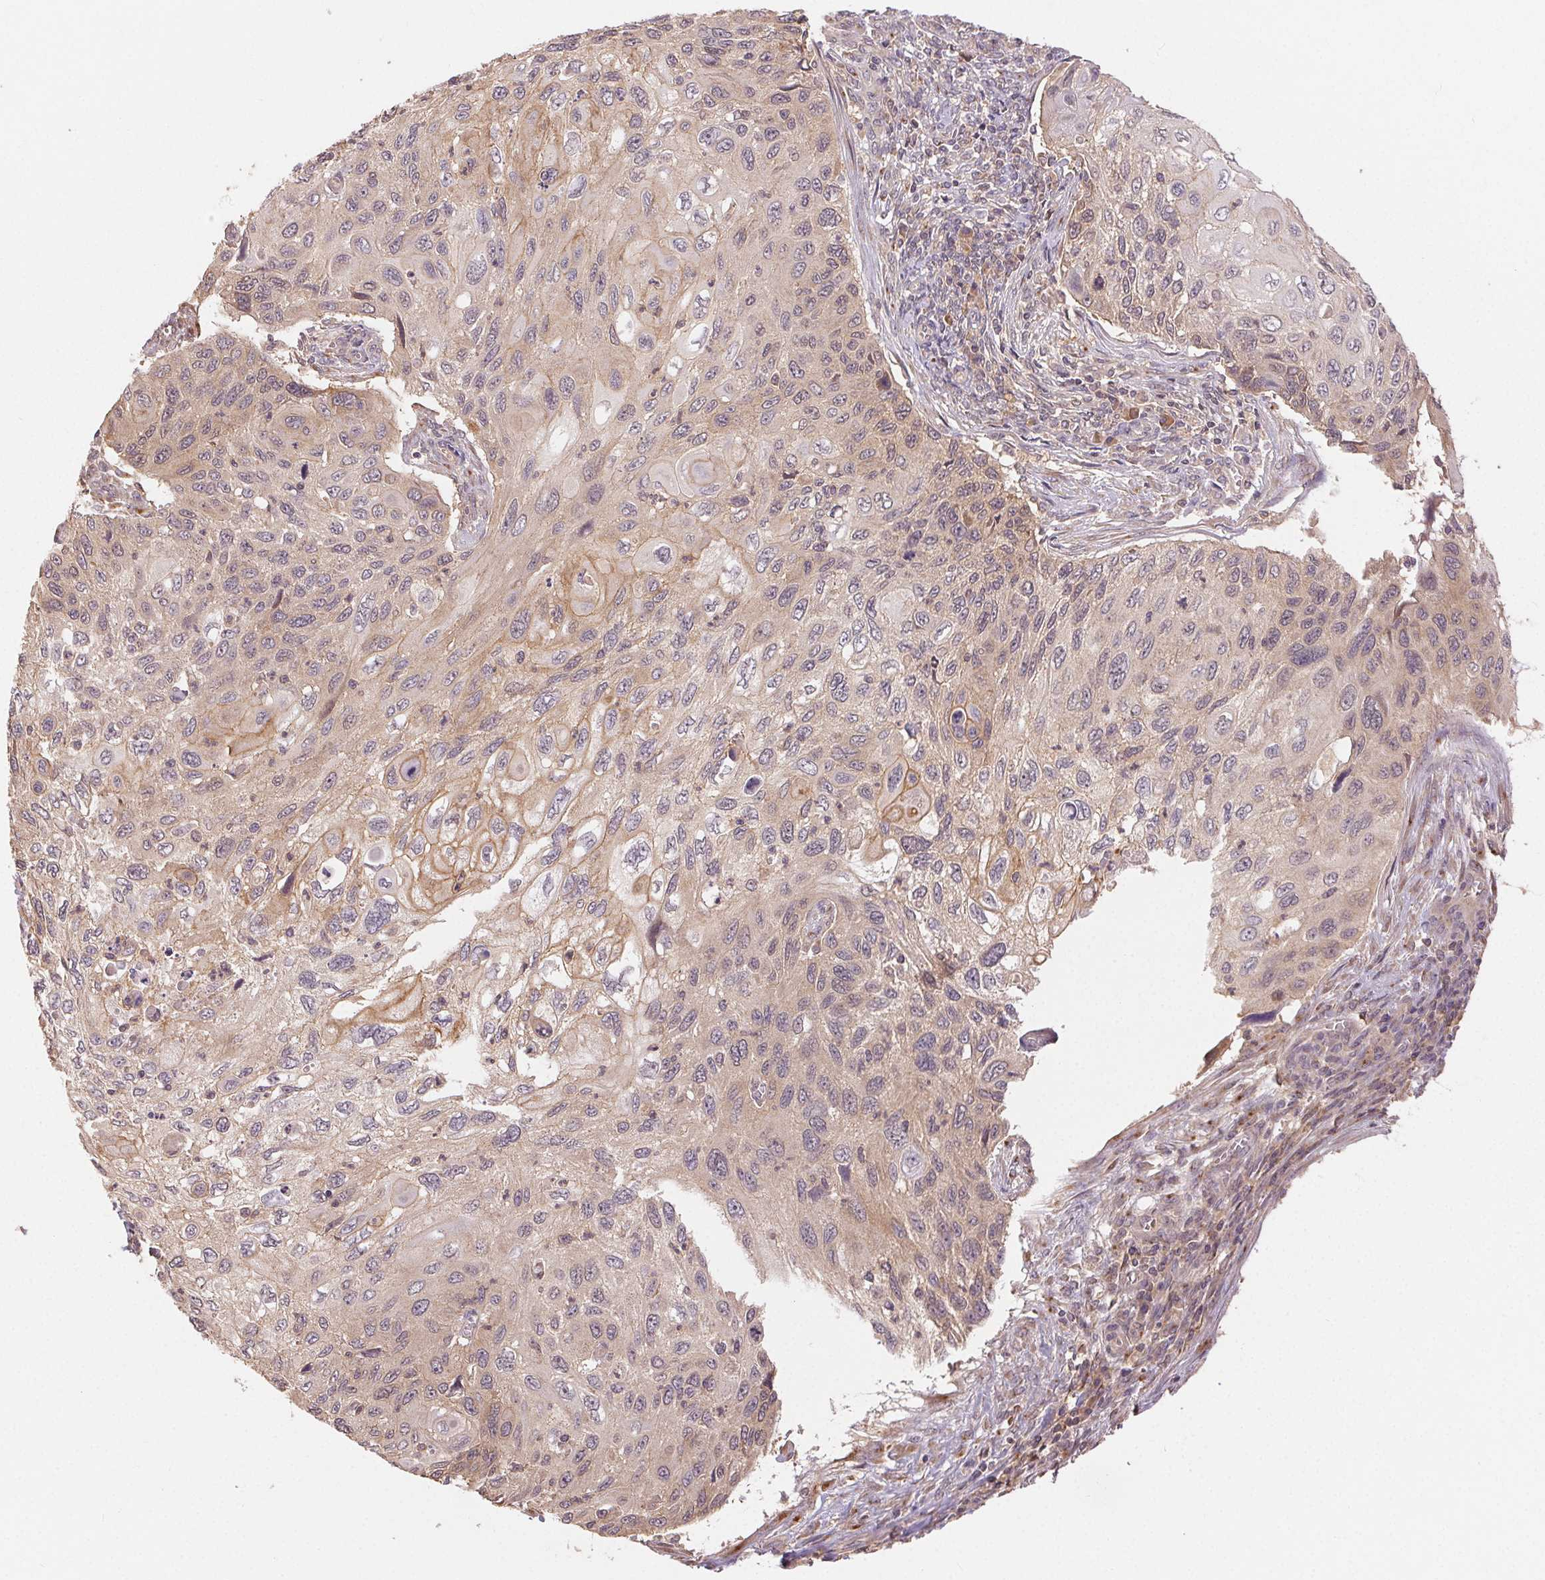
{"staining": {"intensity": "weak", "quantity": "<25%", "location": "cytoplasmic/membranous"}, "tissue": "cervical cancer", "cell_type": "Tumor cells", "image_type": "cancer", "snomed": [{"axis": "morphology", "description": "Squamous cell carcinoma, NOS"}, {"axis": "topography", "description": "Cervix"}], "caption": "The immunohistochemistry (IHC) image has no significant staining in tumor cells of cervical cancer (squamous cell carcinoma) tissue.", "gene": "MAPKAPK2", "patient": {"sex": "female", "age": 70}}